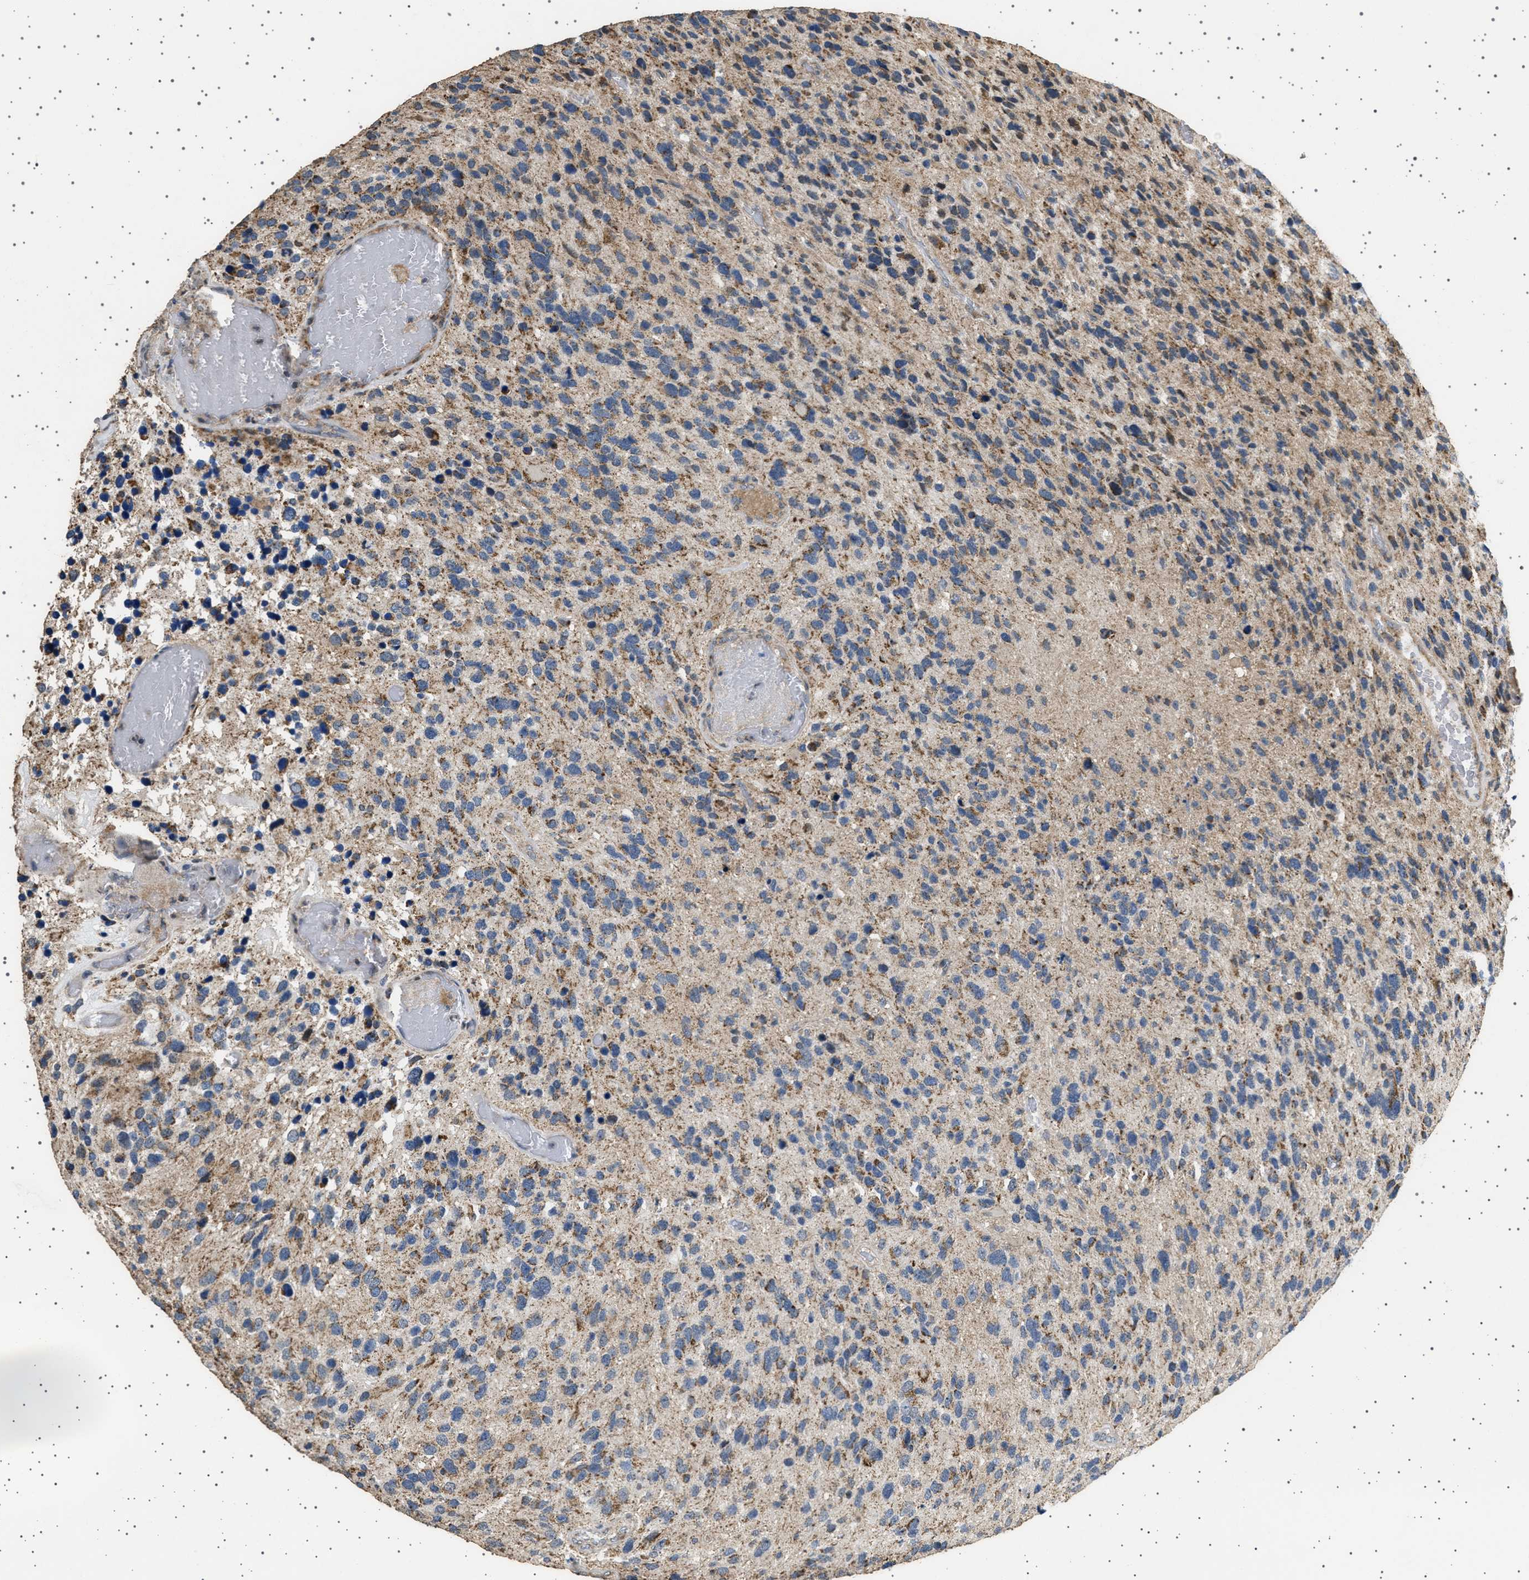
{"staining": {"intensity": "moderate", "quantity": ">75%", "location": "cytoplasmic/membranous"}, "tissue": "glioma", "cell_type": "Tumor cells", "image_type": "cancer", "snomed": [{"axis": "morphology", "description": "Glioma, malignant, High grade"}, {"axis": "topography", "description": "Brain"}], "caption": "High-magnification brightfield microscopy of glioma stained with DAB (3,3'-diaminobenzidine) (brown) and counterstained with hematoxylin (blue). tumor cells exhibit moderate cytoplasmic/membranous staining is present in about>75% of cells.", "gene": "KCNA4", "patient": {"sex": "female", "age": 58}}